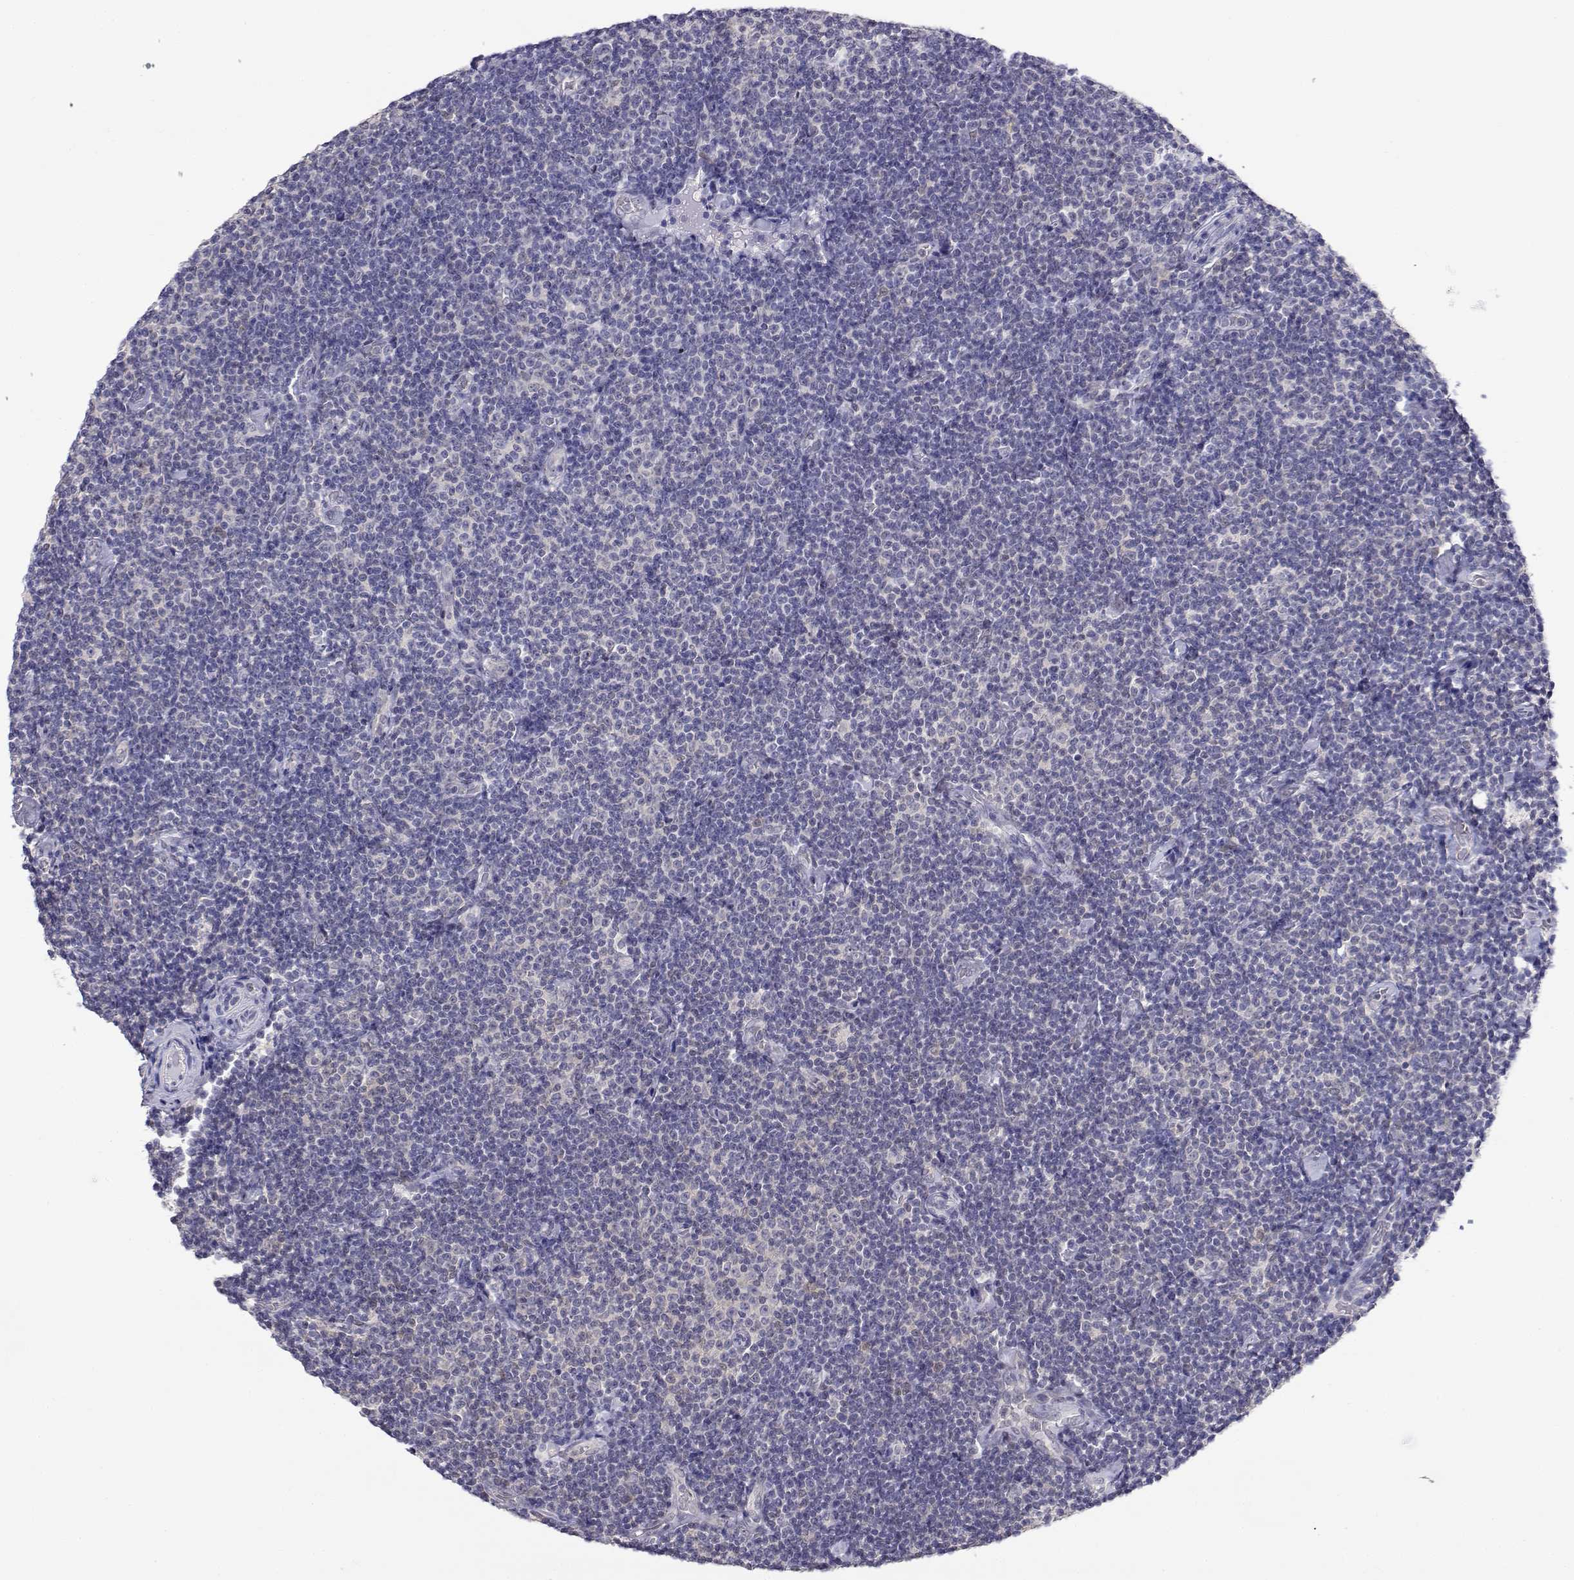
{"staining": {"intensity": "negative", "quantity": "none", "location": "none"}, "tissue": "lymphoma", "cell_type": "Tumor cells", "image_type": "cancer", "snomed": [{"axis": "morphology", "description": "Malignant lymphoma, non-Hodgkin's type, Low grade"}, {"axis": "topography", "description": "Lymph node"}], "caption": "Tumor cells show no significant expression in malignant lymphoma, non-Hodgkin's type (low-grade).", "gene": "ADA", "patient": {"sex": "male", "age": 81}}